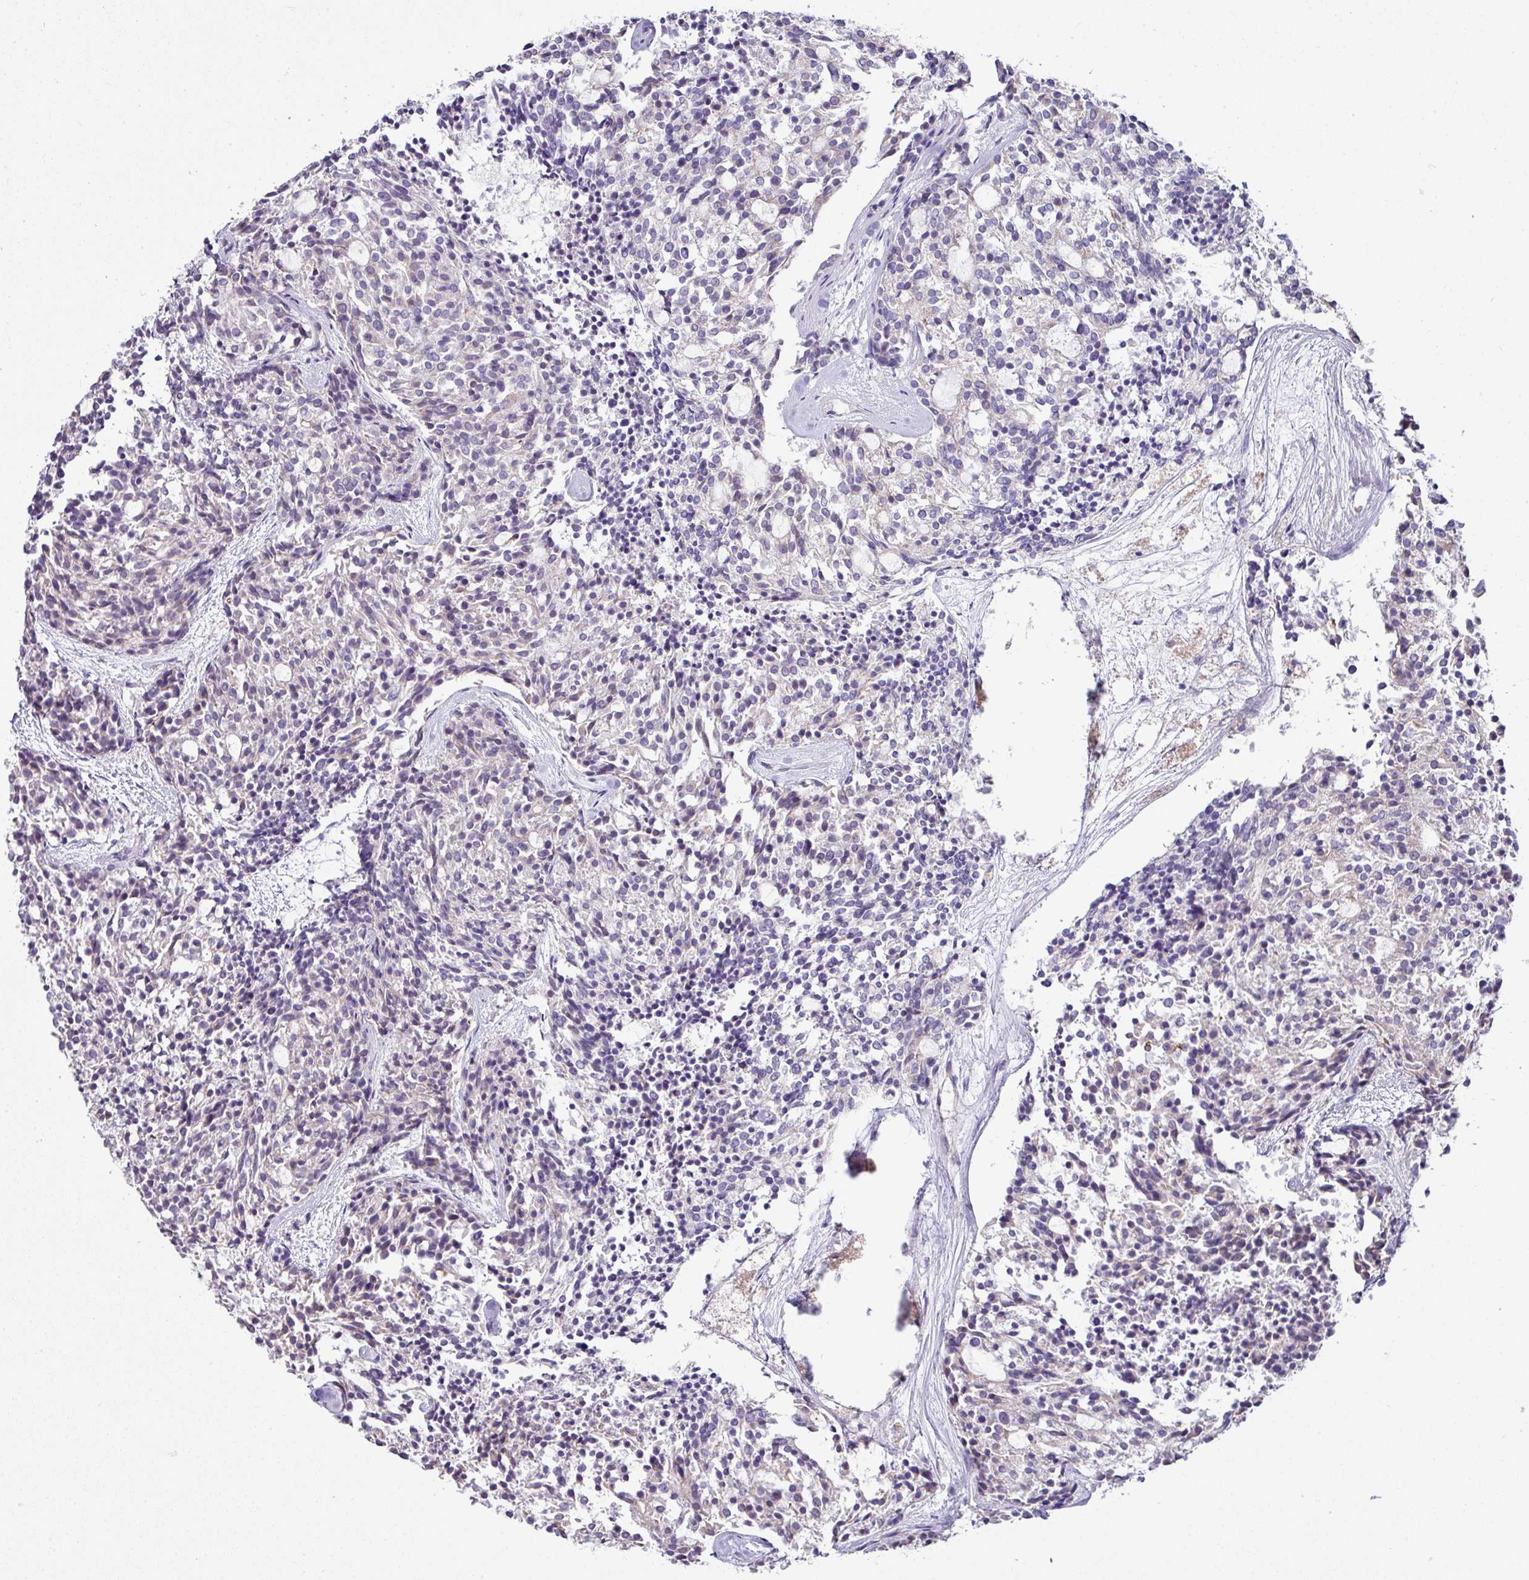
{"staining": {"intensity": "negative", "quantity": "none", "location": "none"}, "tissue": "carcinoid", "cell_type": "Tumor cells", "image_type": "cancer", "snomed": [{"axis": "morphology", "description": "Carcinoid, malignant, NOS"}, {"axis": "topography", "description": "Pancreas"}], "caption": "IHC micrograph of carcinoid stained for a protein (brown), which reveals no positivity in tumor cells.", "gene": "SLAMF6", "patient": {"sex": "female", "age": 54}}